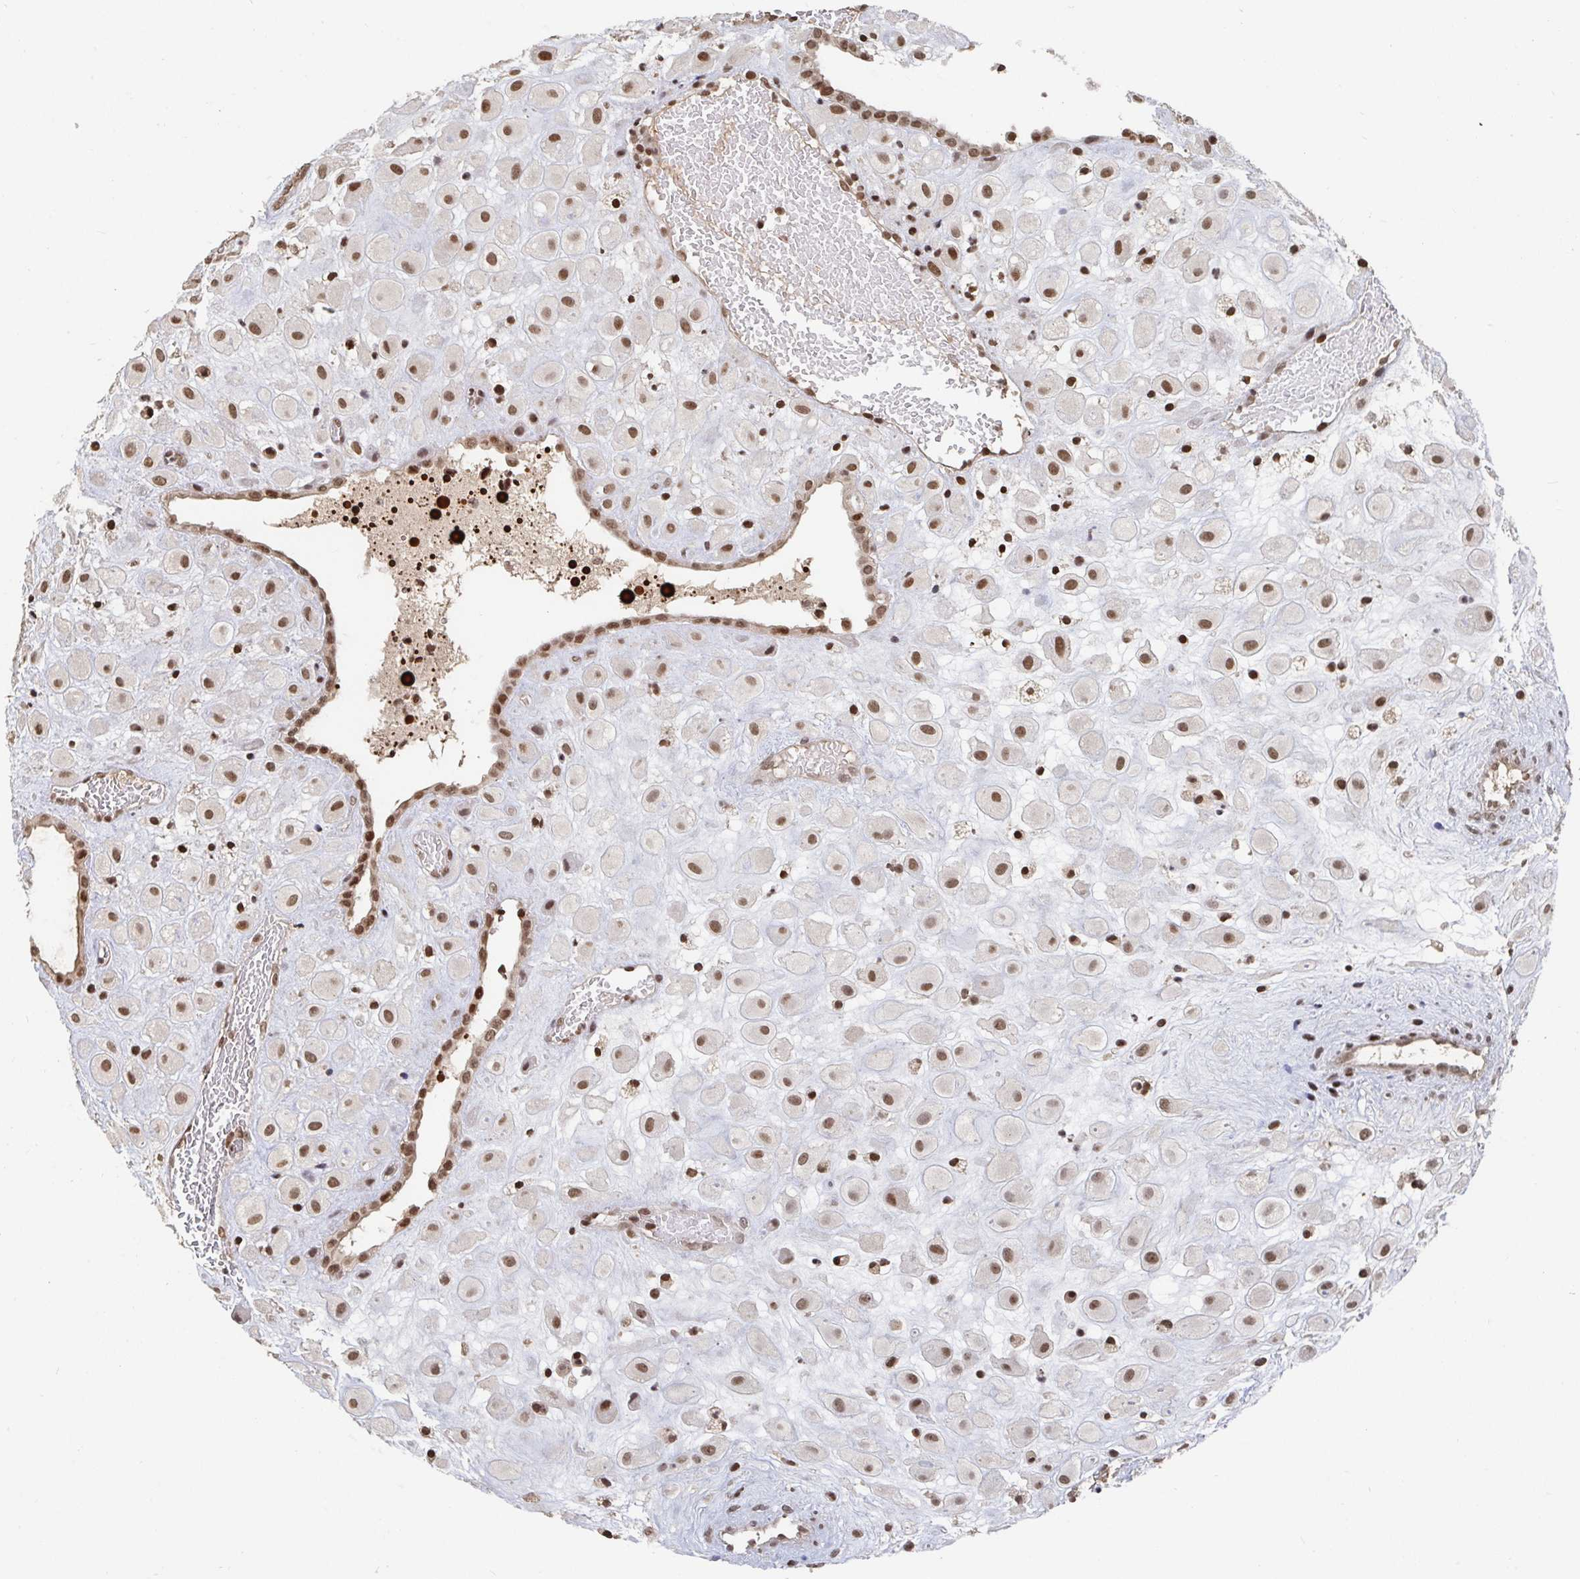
{"staining": {"intensity": "moderate", "quantity": ">75%", "location": "nuclear"}, "tissue": "placenta", "cell_type": "Decidual cells", "image_type": "normal", "snomed": [{"axis": "morphology", "description": "Normal tissue, NOS"}, {"axis": "topography", "description": "Placenta"}], "caption": "The photomicrograph exhibits immunohistochemical staining of benign placenta. There is moderate nuclear staining is appreciated in about >75% of decidual cells. (Brightfield microscopy of DAB IHC at high magnification).", "gene": "ZDHHC12", "patient": {"sex": "female", "age": 24}}